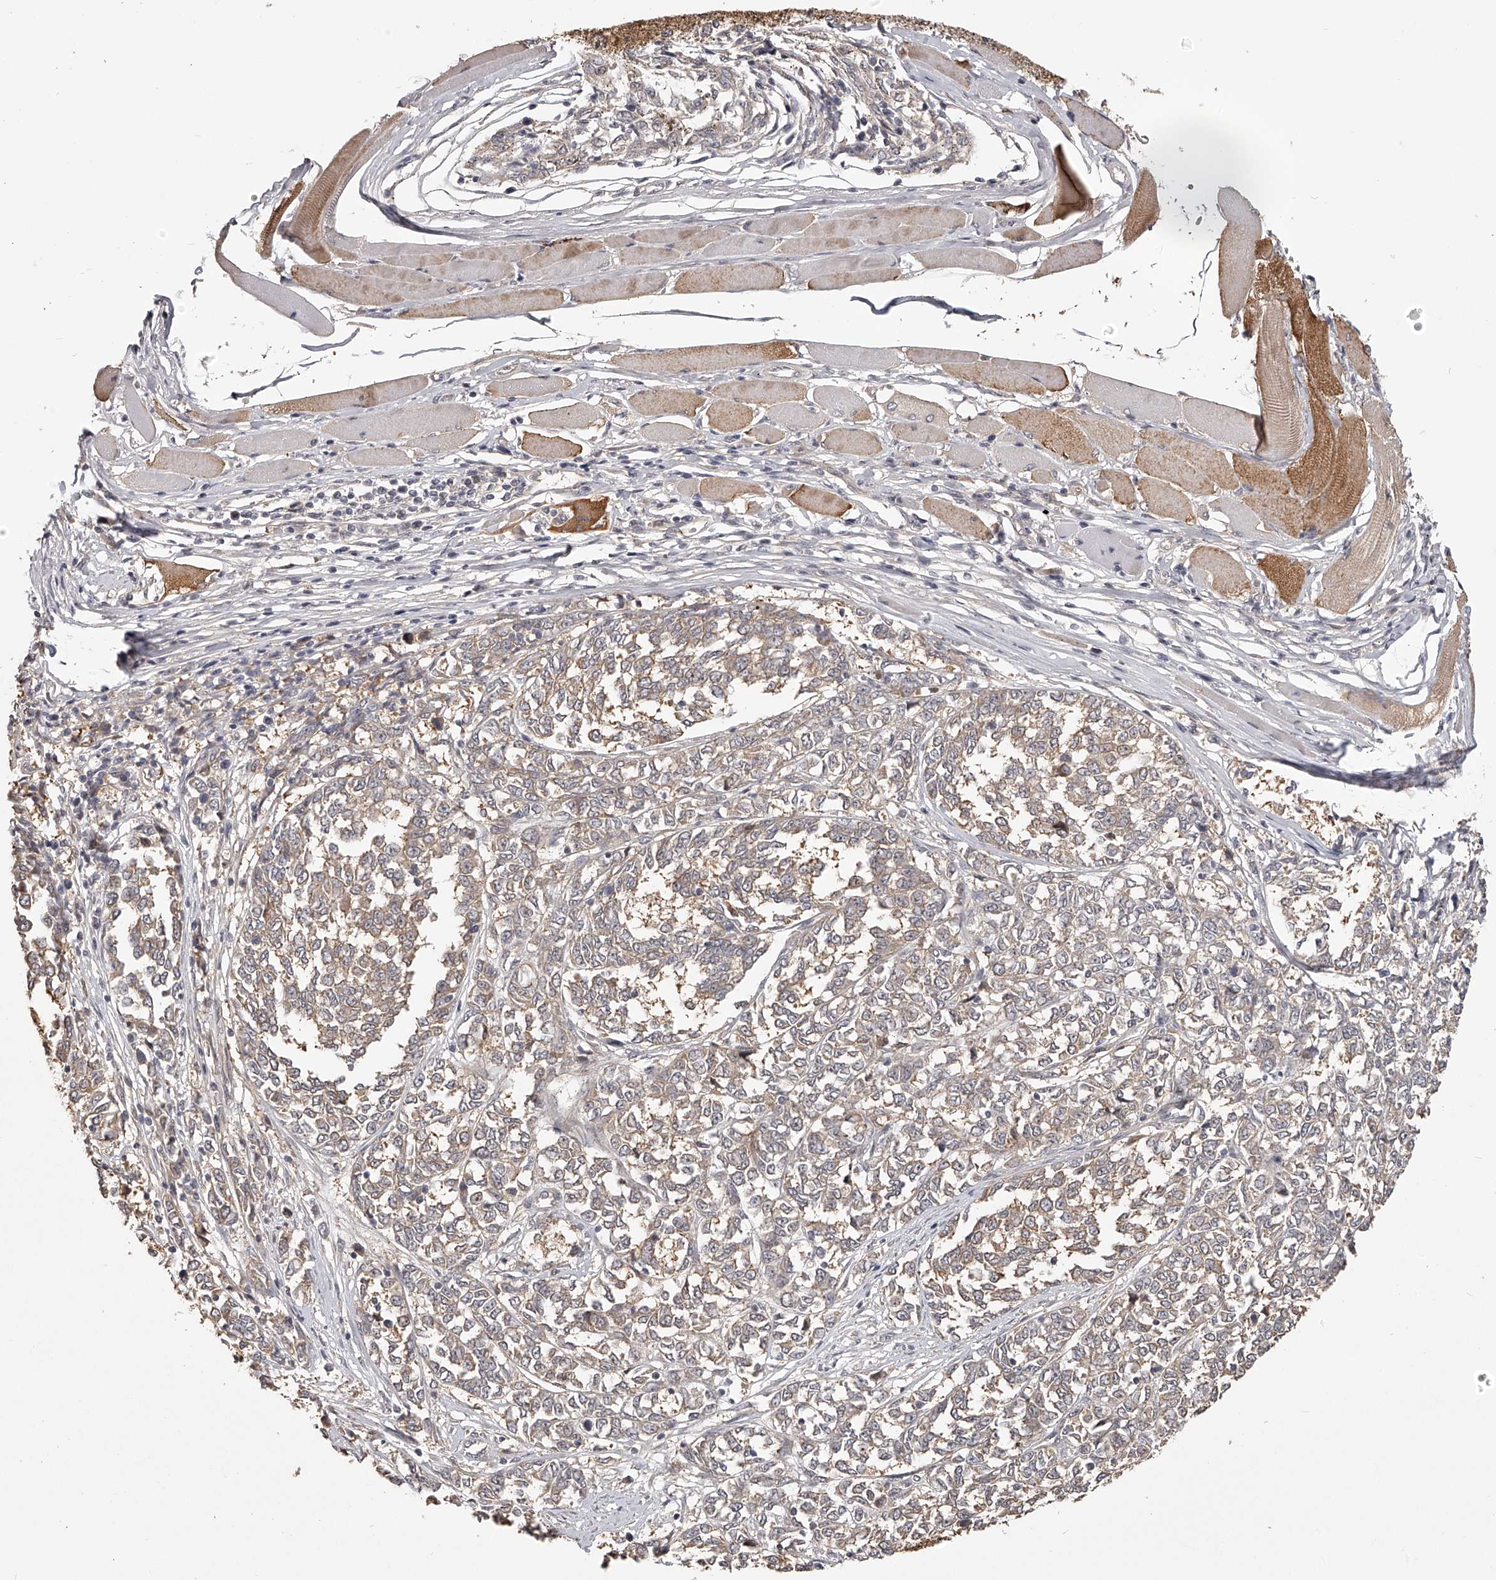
{"staining": {"intensity": "negative", "quantity": "none", "location": "none"}, "tissue": "melanoma", "cell_type": "Tumor cells", "image_type": "cancer", "snomed": [{"axis": "morphology", "description": "Malignant melanoma, NOS"}, {"axis": "topography", "description": "Skin"}], "caption": "Human melanoma stained for a protein using immunohistochemistry (IHC) demonstrates no staining in tumor cells.", "gene": "ZNF582", "patient": {"sex": "female", "age": 72}}